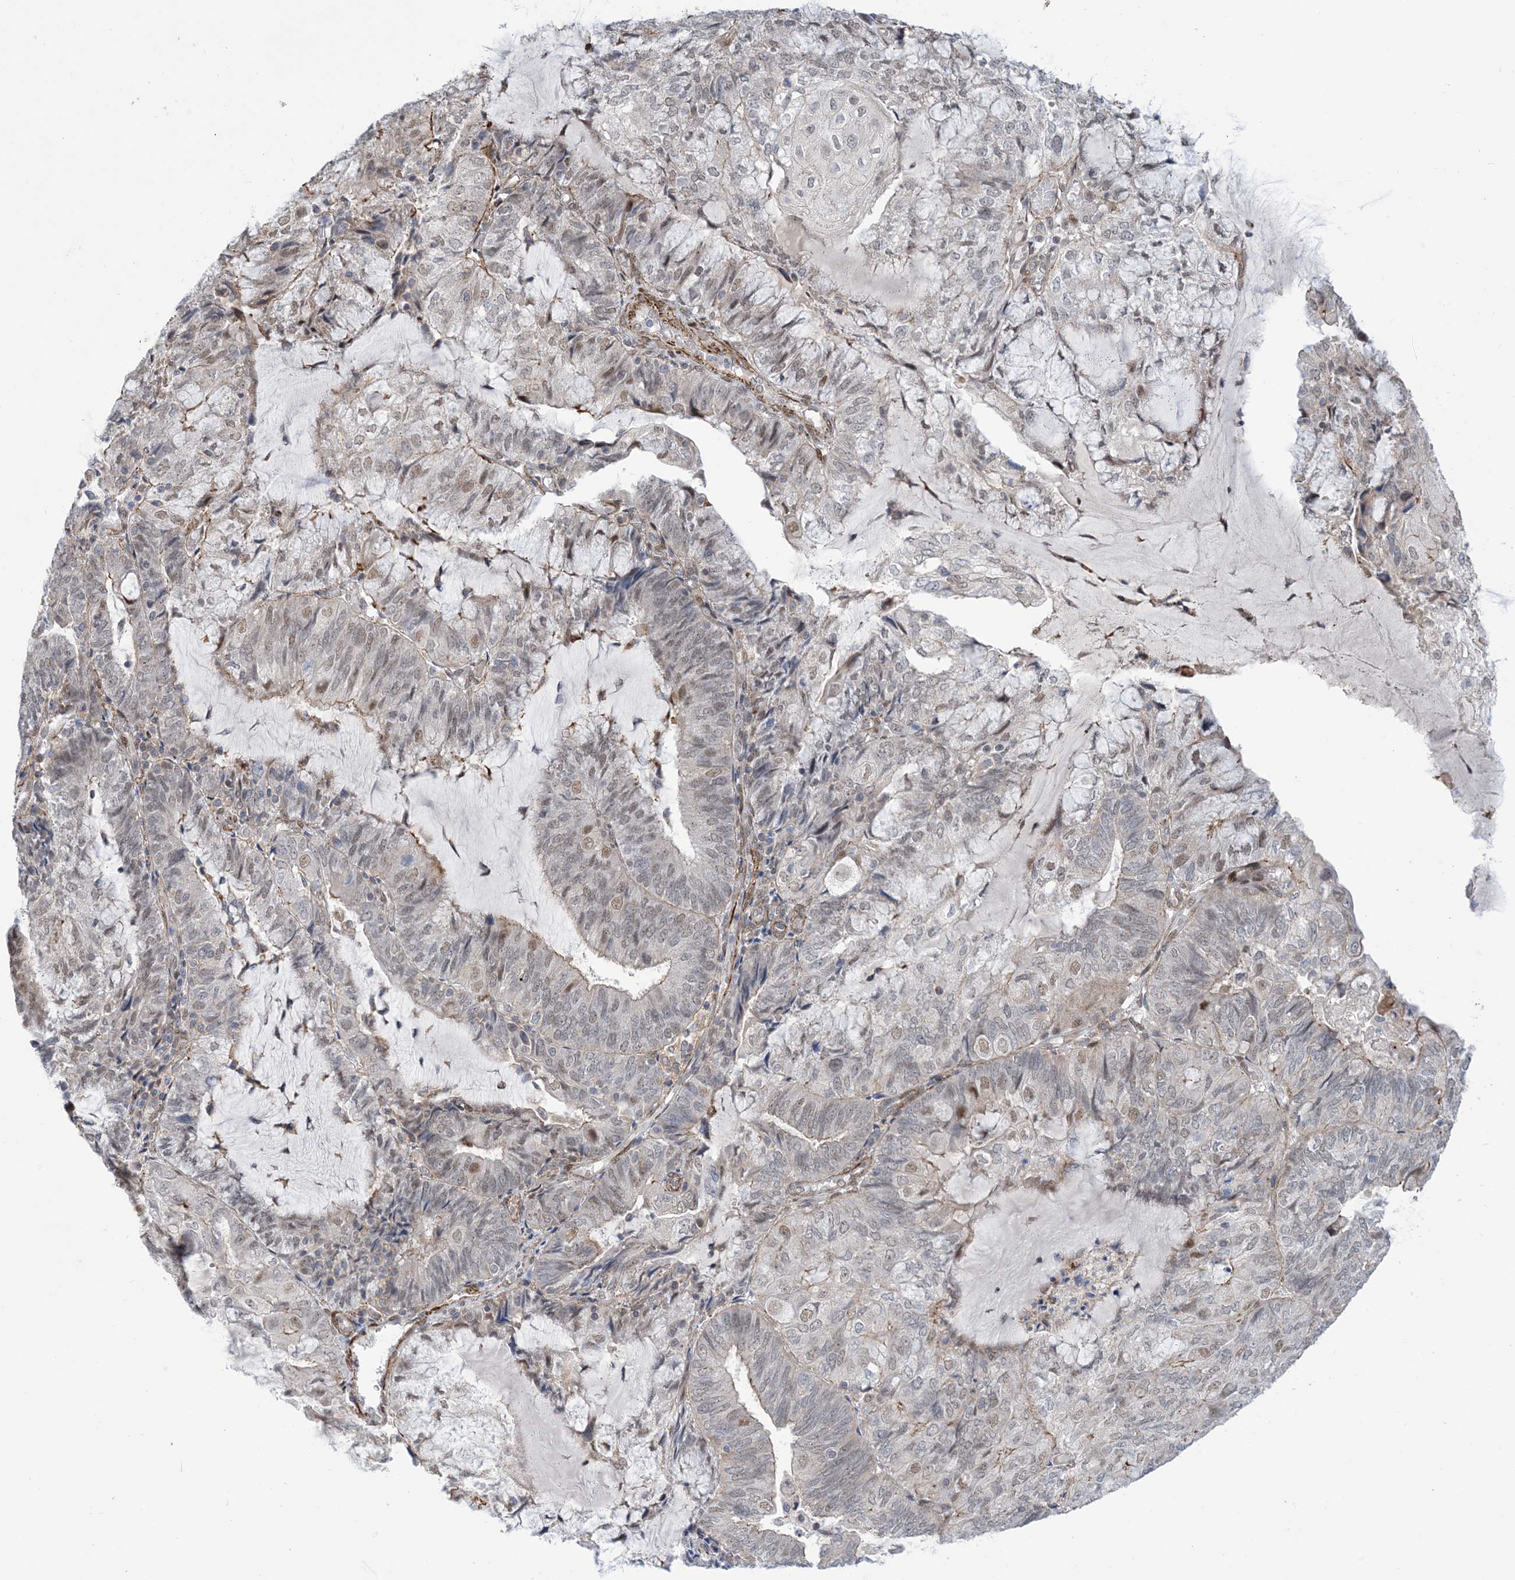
{"staining": {"intensity": "negative", "quantity": "none", "location": "none"}, "tissue": "endometrial cancer", "cell_type": "Tumor cells", "image_type": "cancer", "snomed": [{"axis": "morphology", "description": "Adenocarcinoma, NOS"}, {"axis": "topography", "description": "Endometrium"}], "caption": "Endometrial cancer stained for a protein using immunohistochemistry displays no expression tumor cells.", "gene": "ZNF8", "patient": {"sex": "female", "age": 81}}